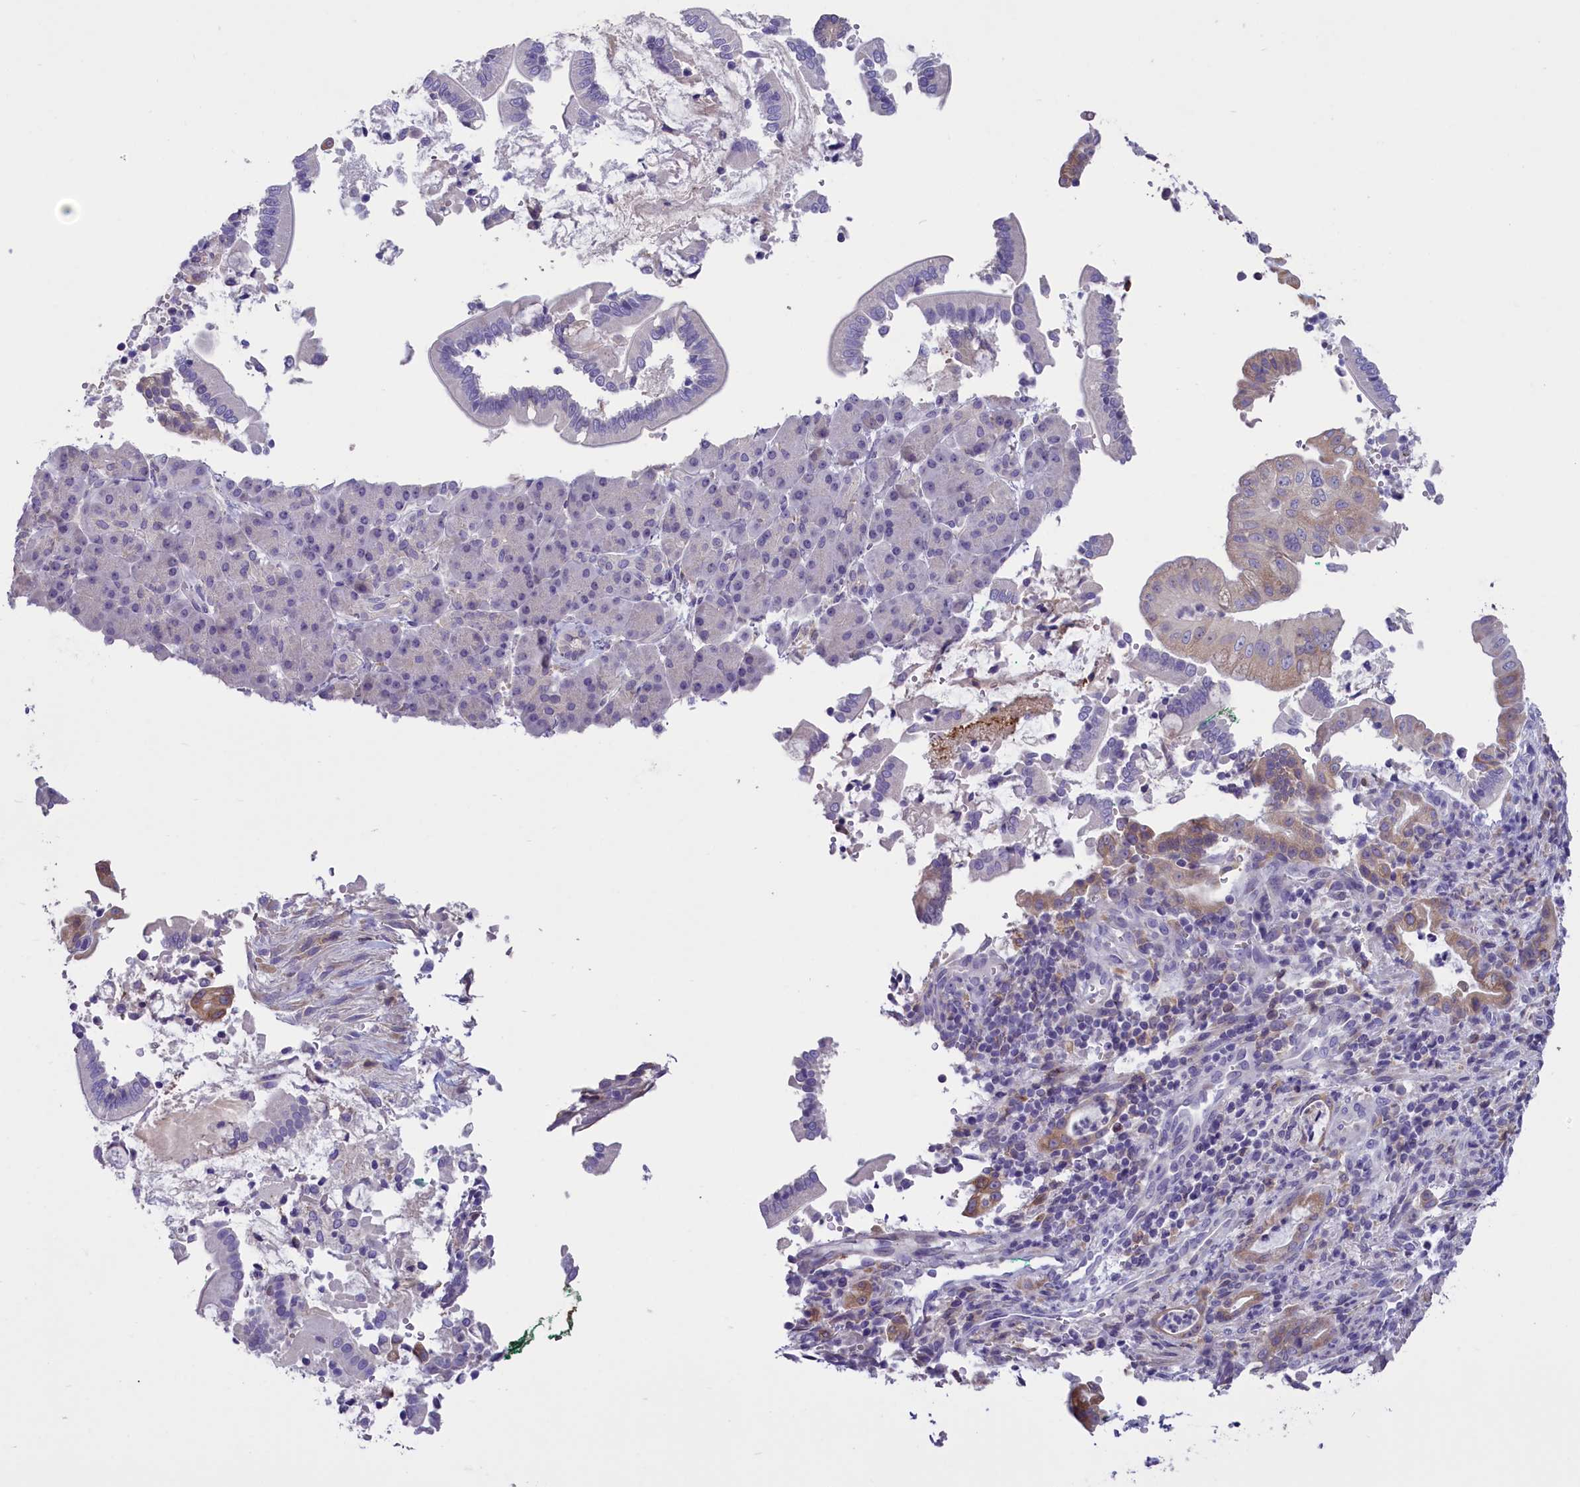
{"staining": {"intensity": "moderate", "quantity": "25%-75%", "location": "cytoplasmic/membranous"}, "tissue": "pancreatic cancer", "cell_type": "Tumor cells", "image_type": "cancer", "snomed": [{"axis": "morphology", "description": "Normal tissue, NOS"}, {"axis": "morphology", "description": "Adenocarcinoma, NOS"}, {"axis": "topography", "description": "Pancreas"}], "caption": "A brown stain shows moderate cytoplasmic/membranous positivity of a protein in human pancreatic cancer tumor cells.", "gene": "ENPP6", "patient": {"sex": "female", "age": 55}}